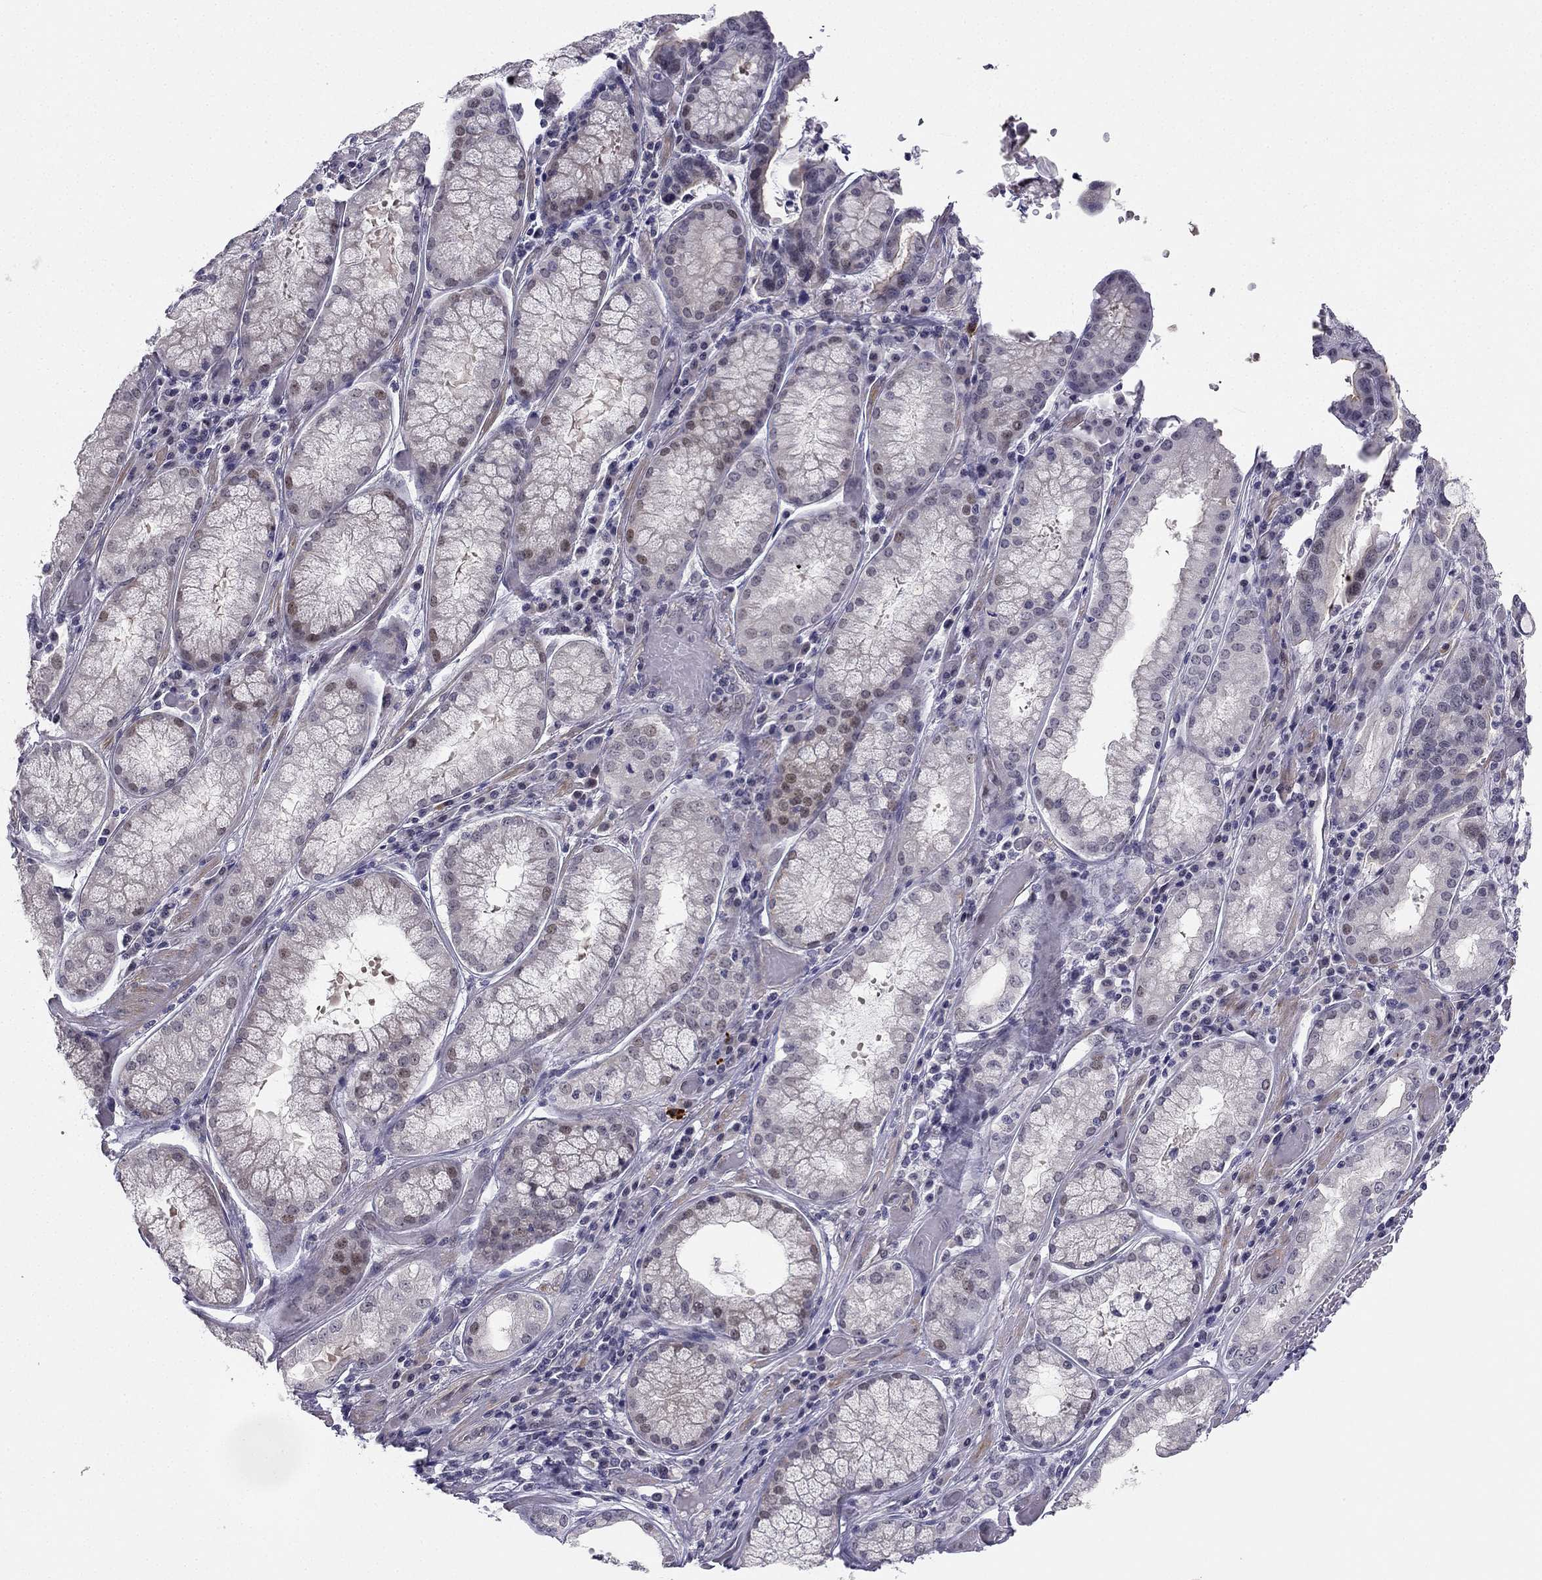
{"staining": {"intensity": "weak", "quantity": "<25%", "location": "nuclear"}, "tissue": "stomach cancer", "cell_type": "Tumor cells", "image_type": "cancer", "snomed": [{"axis": "morphology", "description": "Adenocarcinoma, NOS"}, {"axis": "topography", "description": "Stomach, lower"}], "caption": "High magnification brightfield microscopy of stomach cancer stained with DAB (brown) and counterstained with hematoxylin (blue): tumor cells show no significant expression.", "gene": "CHST8", "patient": {"sex": "female", "age": 76}}